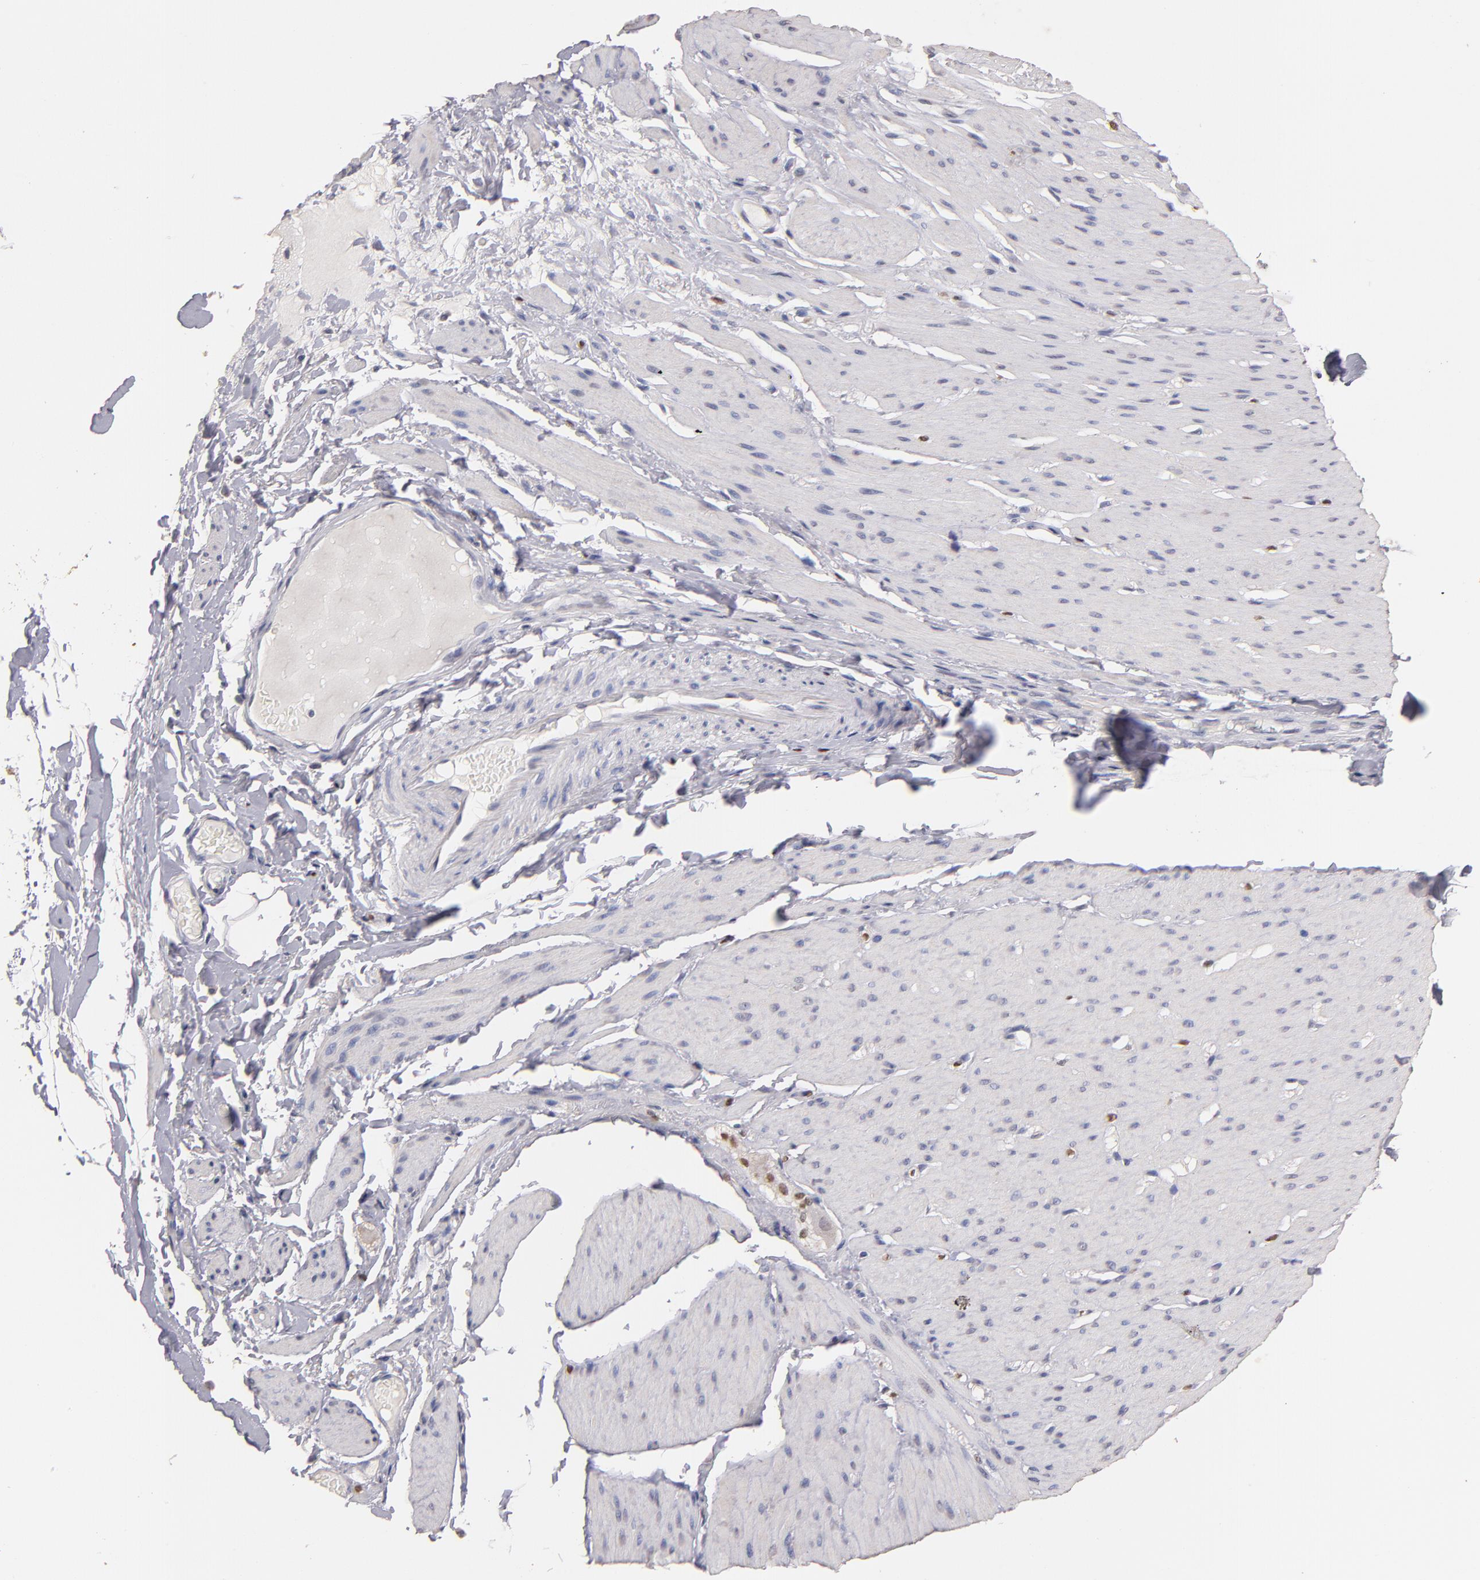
{"staining": {"intensity": "negative", "quantity": "none", "location": "none"}, "tissue": "smooth muscle", "cell_type": "Smooth muscle cells", "image_type": "normal", "snomed": [{"axis": "morphology", "description": "Normal tissue, NOS"}, {"axis": "topography", "description": "Smooth muscle"}, {"axis": "topography", "description": "Colon"}], "caption": "Image shows no significant protein expression in smooth muscle cells of normal smooth muscle.", "gene": "SOX10", "patient": {"sex": "male", "age": 67}}